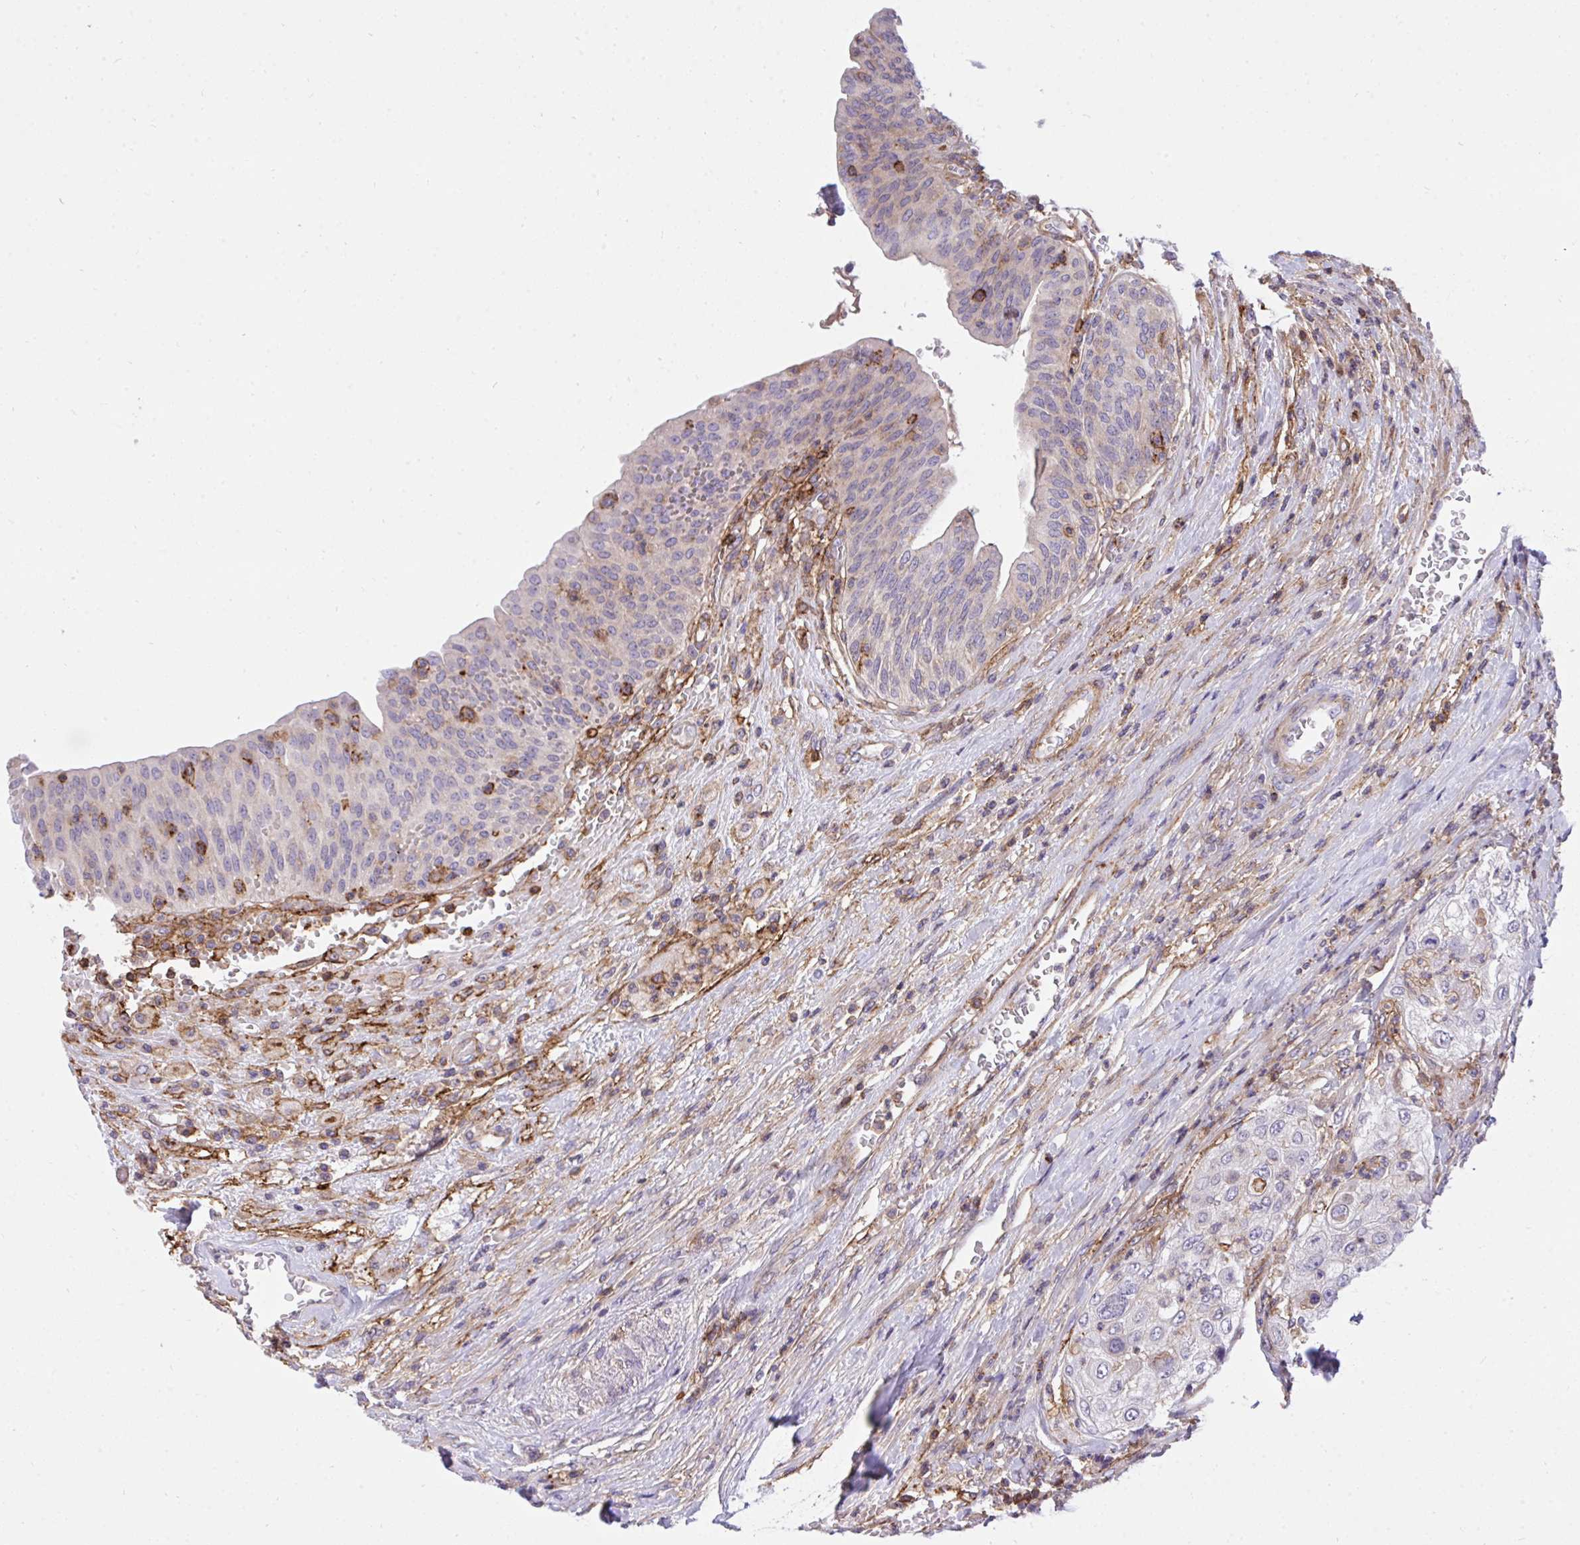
{"staining": {"intensity": "negative", "quantity": "none", "location": "none"}, "tissue": "urothelial cancer", "cell_type": "Tumor cells", "image_type": "cancer", "snomed": [{"axis": "morphology", "description": "Urothelial carcinoma, High grade"}, {"axis": "topography", "description": "Urinary bladder"}], "caption": "An IHC micrograph of urothelial cancer is shown. There is no staining in tumor cells of urothelial cancer.", "gene": "ERI1", "patient": {"sex": "female", "age": 79}}